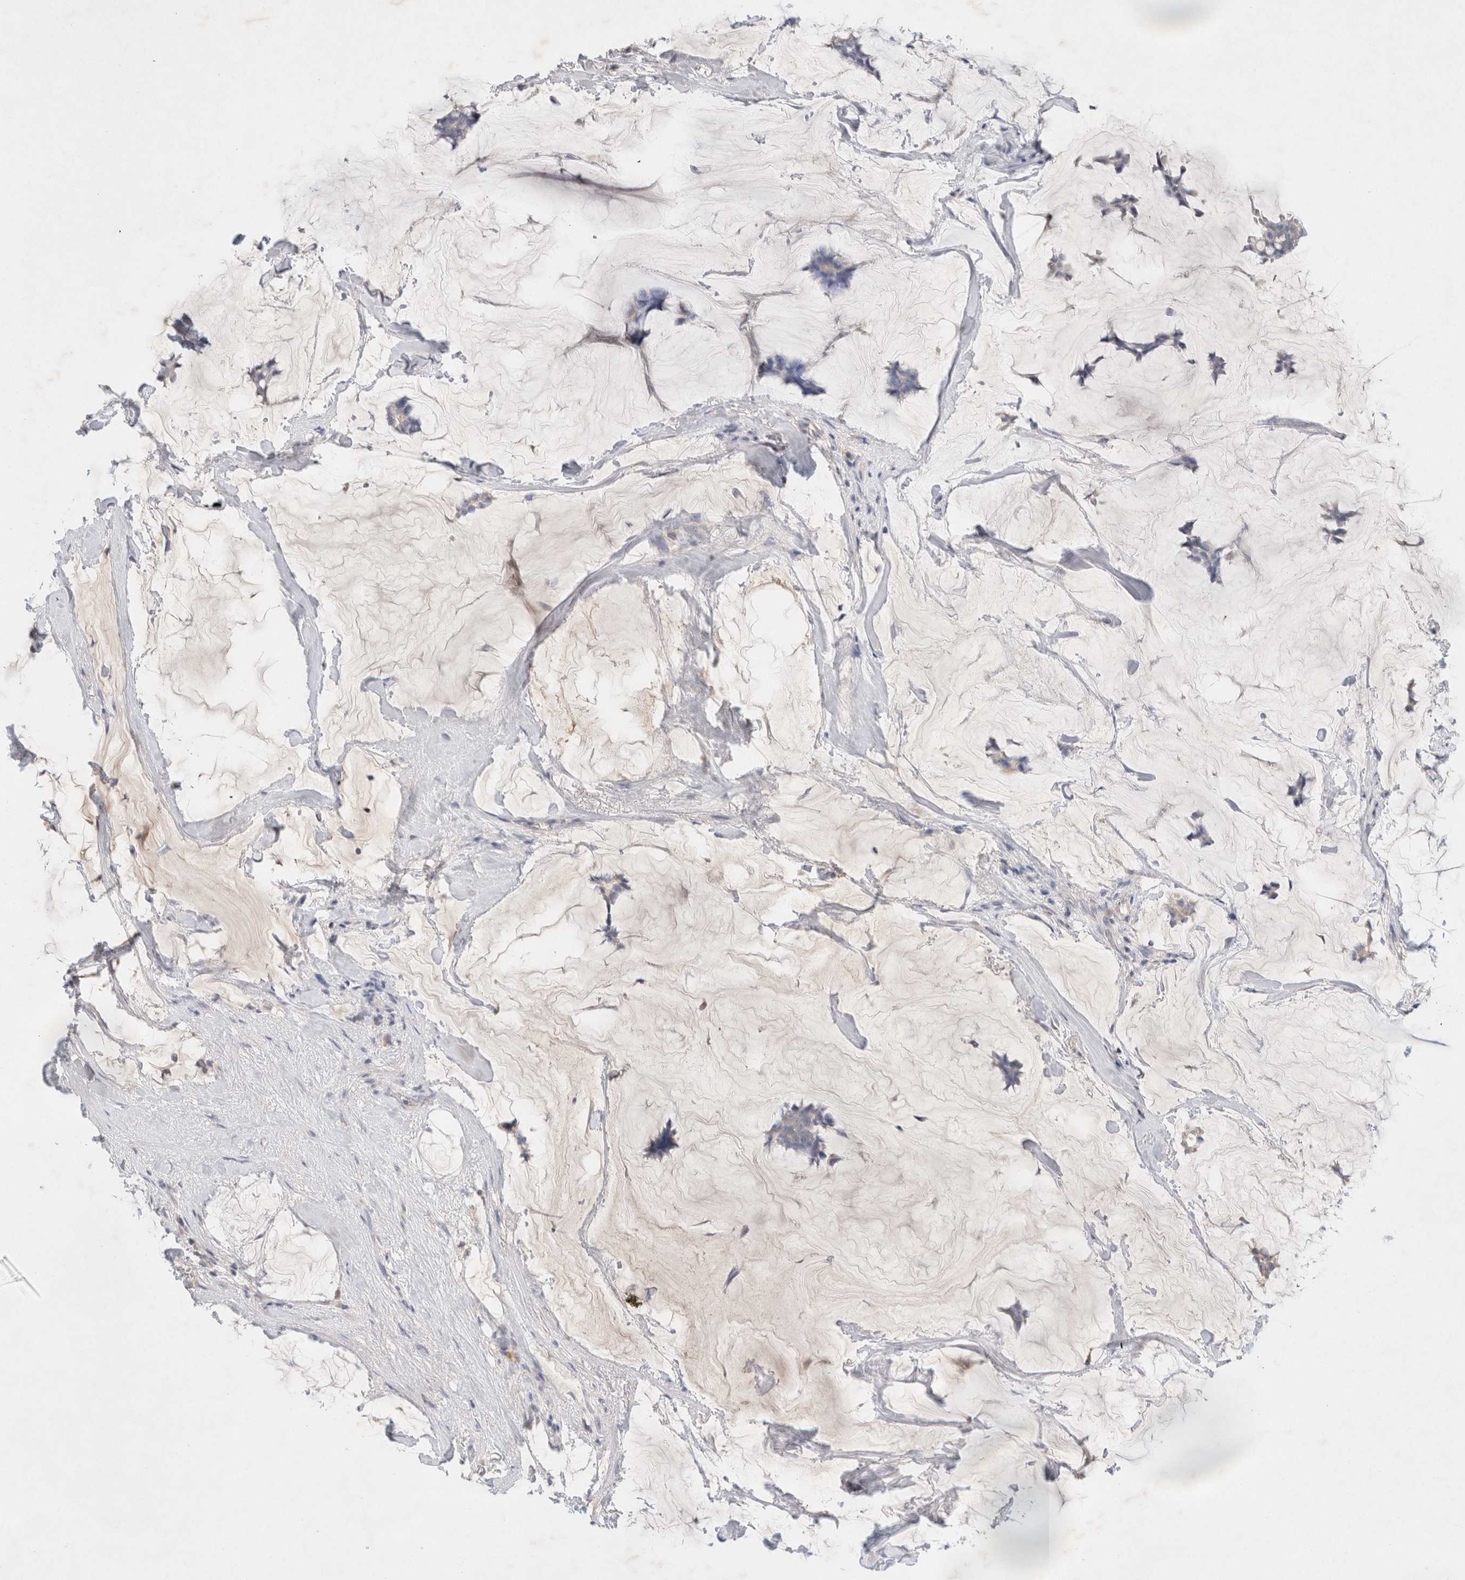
{"staining": {"intensity": "weak", "quantity": "<25%", "location": "cytoplasmic/membranous"}, "tissue": "breast cancer", "cell_type": "Tumor cells", "image_type": "cancer", "snomed": [{"axis": "morphology", "description": "Duct carcinoma"}, {"axis": "topography", "description": "Breast"}], "caption": "A high-resolution micrograph shows immunohistochemistry (IHC) staining of breast infiltrating ductal carcinoma, which exhibits no significant staining in tumor cells.", "gene": "MPP2", "patient": {"sex": "female", "age": 93}}